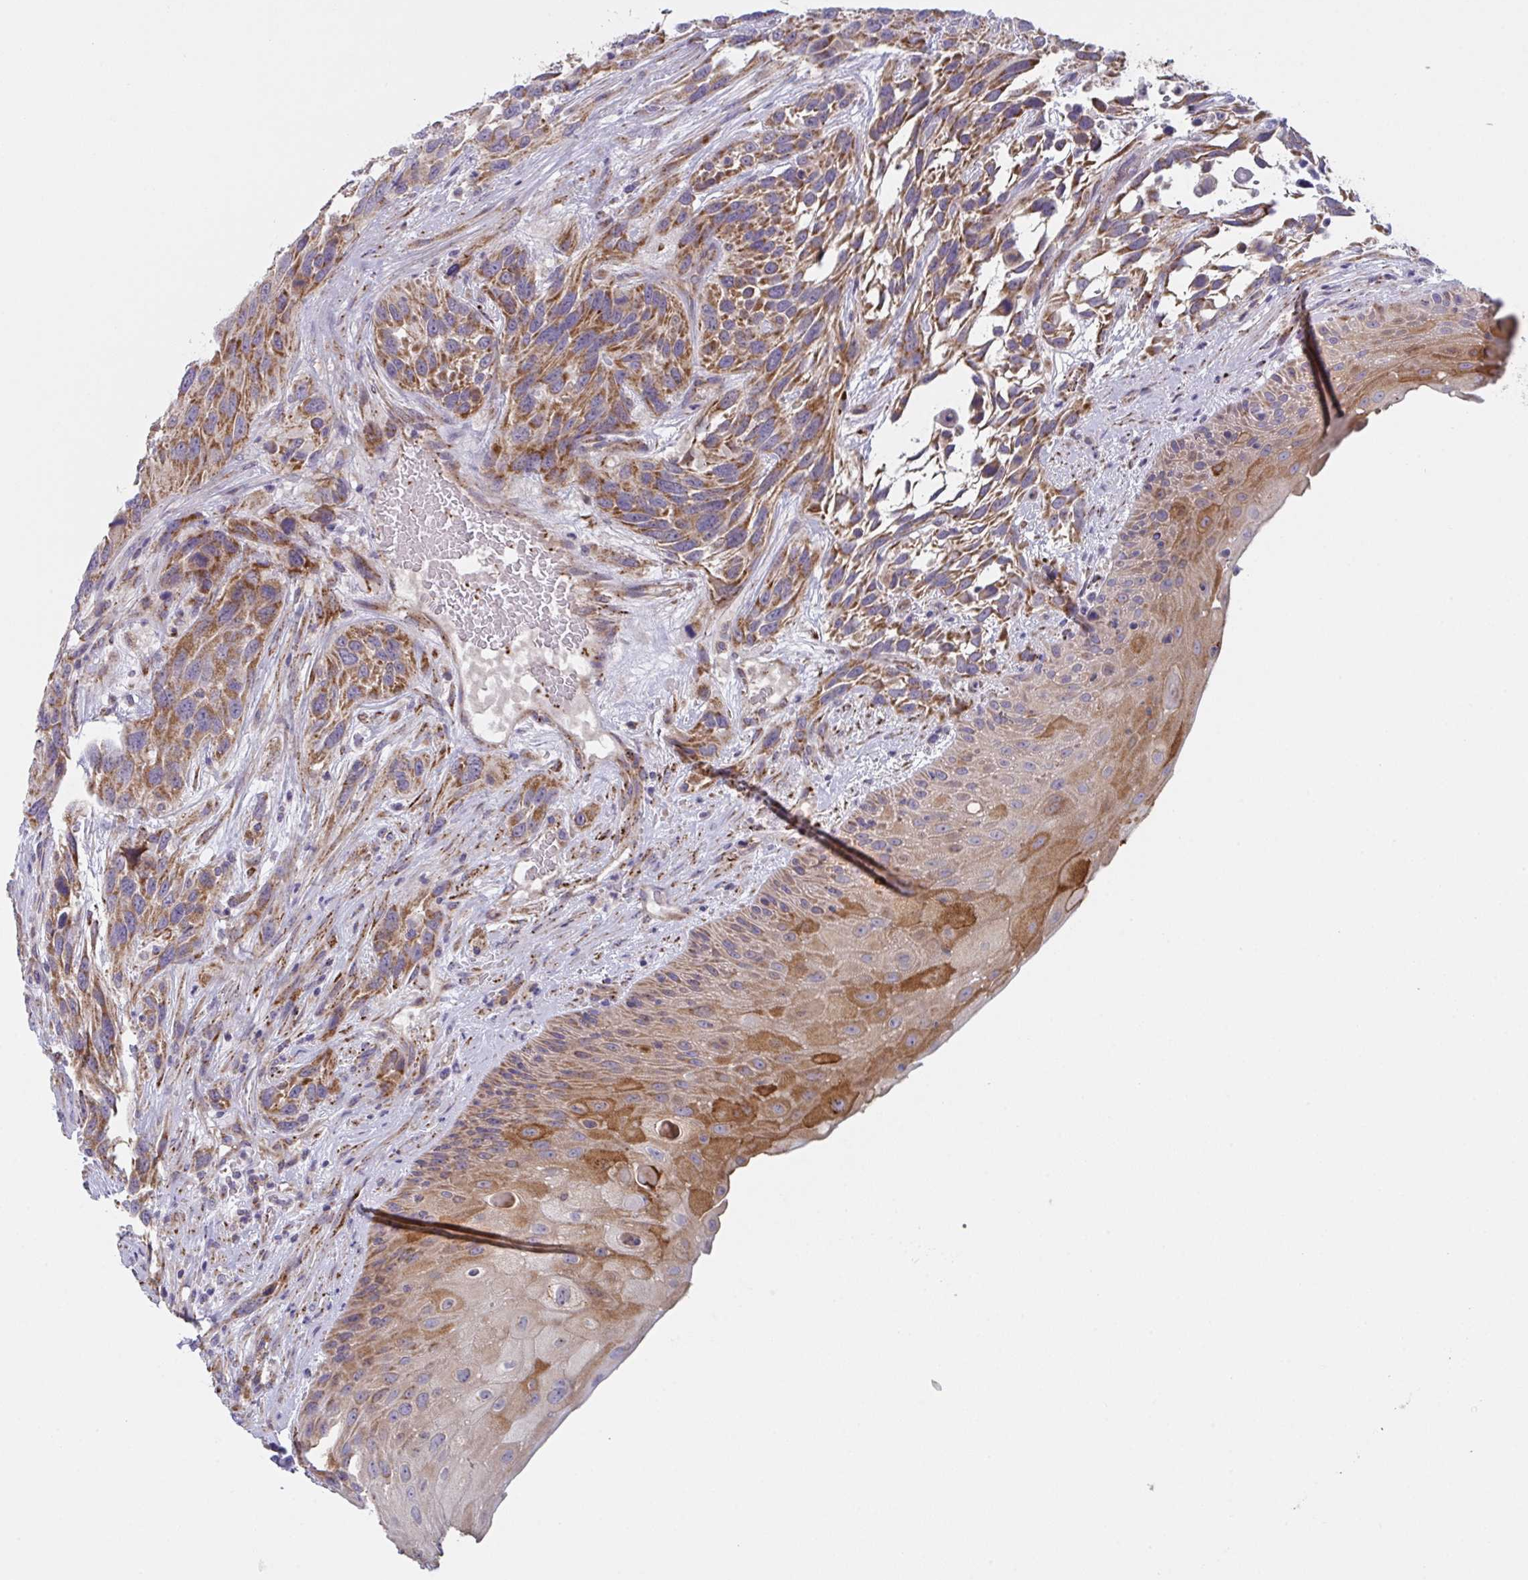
{"staining": {"intensity": "moderate", "quantity": ">75%", "location": "cytoplasmic/membranous"}, "tissue": "urothelial cancer", "cell_type": "Tumor cells", "image_type": "cancer", "snomed": [{"axis": "morphology", "description": "Urothelial carcinoma, High grade"}, {"axis": "topography", "description": "Urinary bladder"}], "caption": "IHC photomicrograph of human urothelial carcinoma (high-grade) stained for a protein (brown), which demonstrates medium levels of moderate cytoplasmic/membranous staining in approximately >75% of tumor cells.", "gene": "MRPS2", "patient": {"sex": "female", "age": 70}}